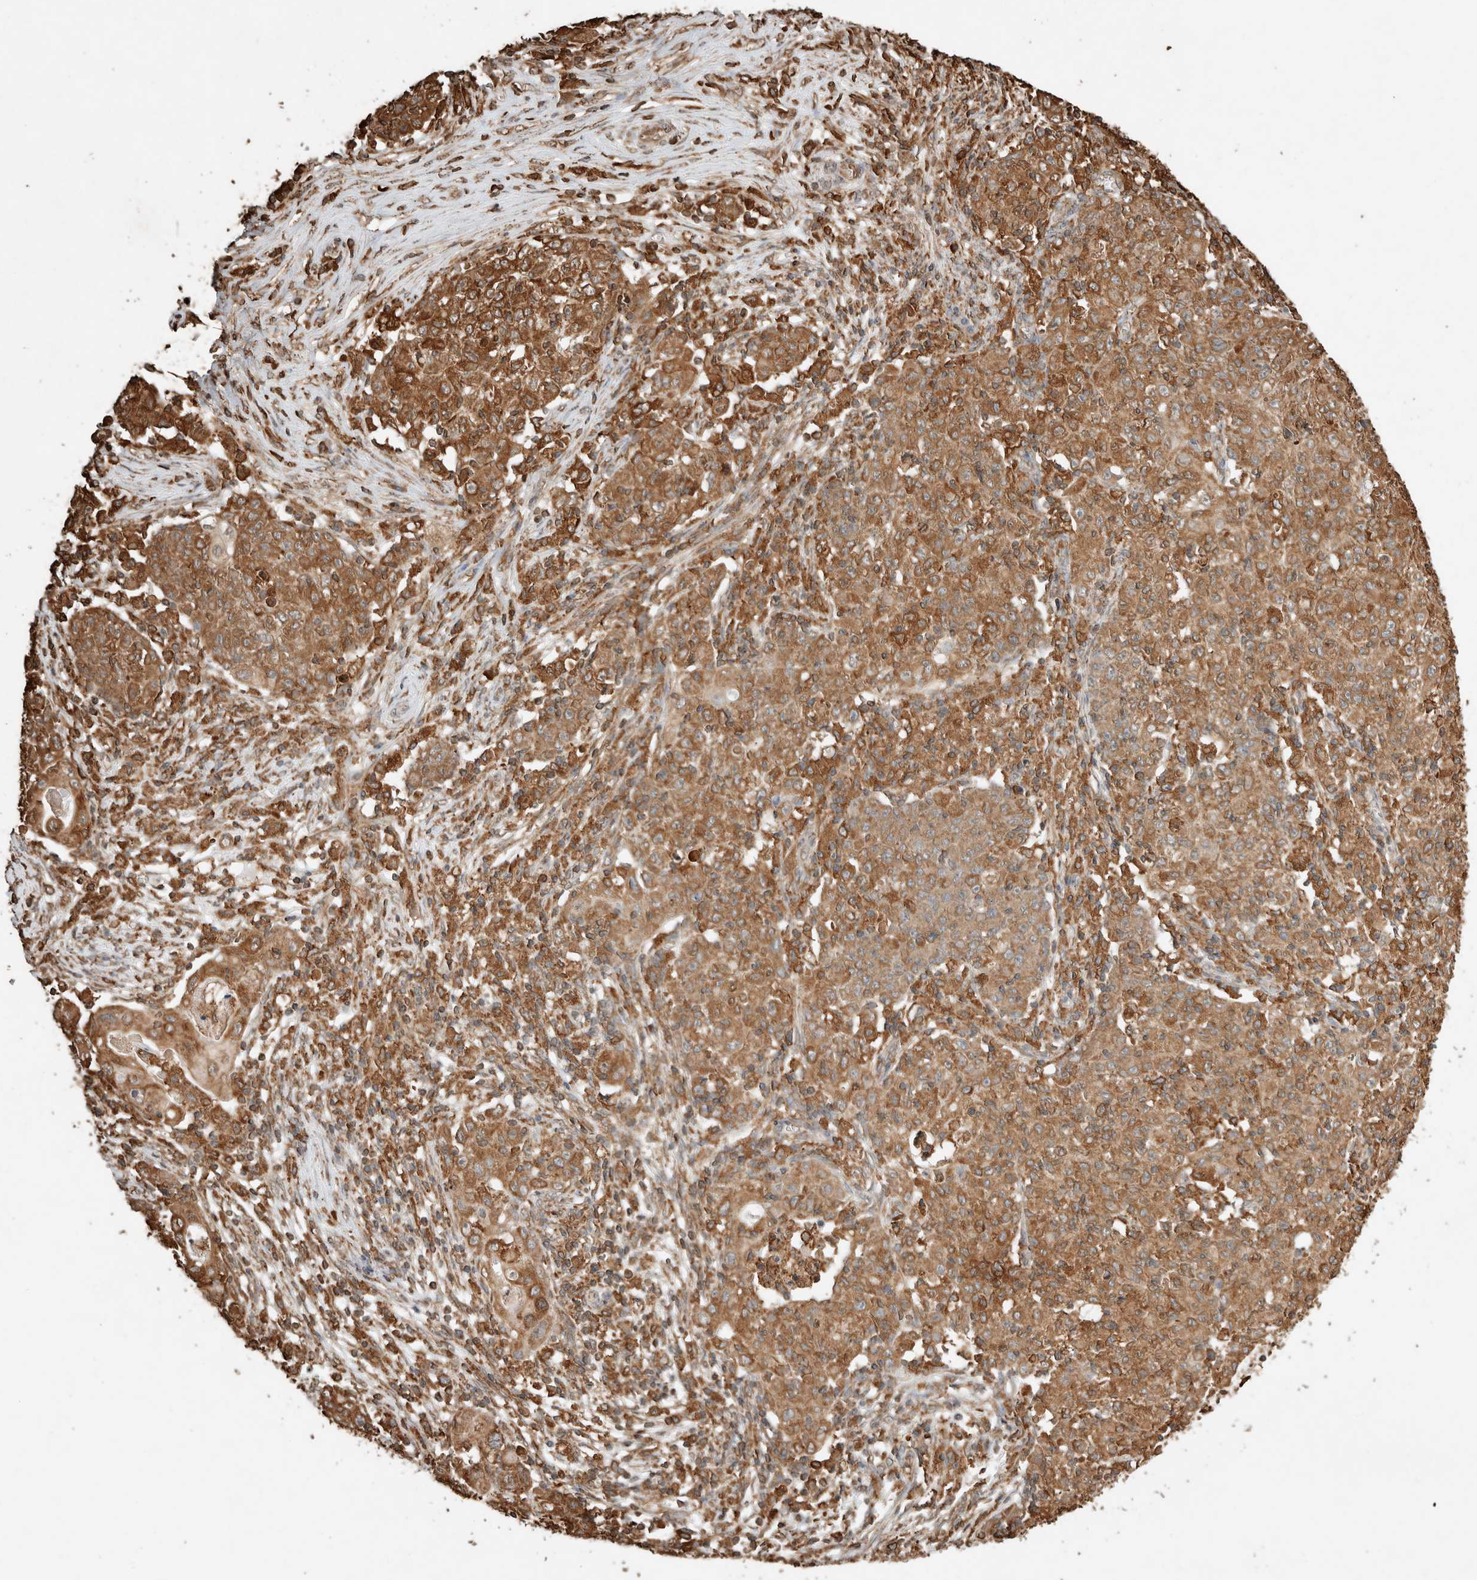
{"staining": {"intensity": "moderate", "quantity": ">75%", "location": "cytoplasmic/membranous"}, "tissue": "ovarian cancer", "cell_type": "Tumor cells", "image_type": "cancer", "snomed": [{"axis": "morphology", "description": "Carcinoma, endometroid"}, {"axis": "topography", "description": "Ovary"}], "caption": "An image of ovarian cancer stained for a protein shows moderate cytoplasmic/membranous brown staining in tumor cells.", "gene": "ERAP1", "patient": {"sex": "female", "age": 42}}